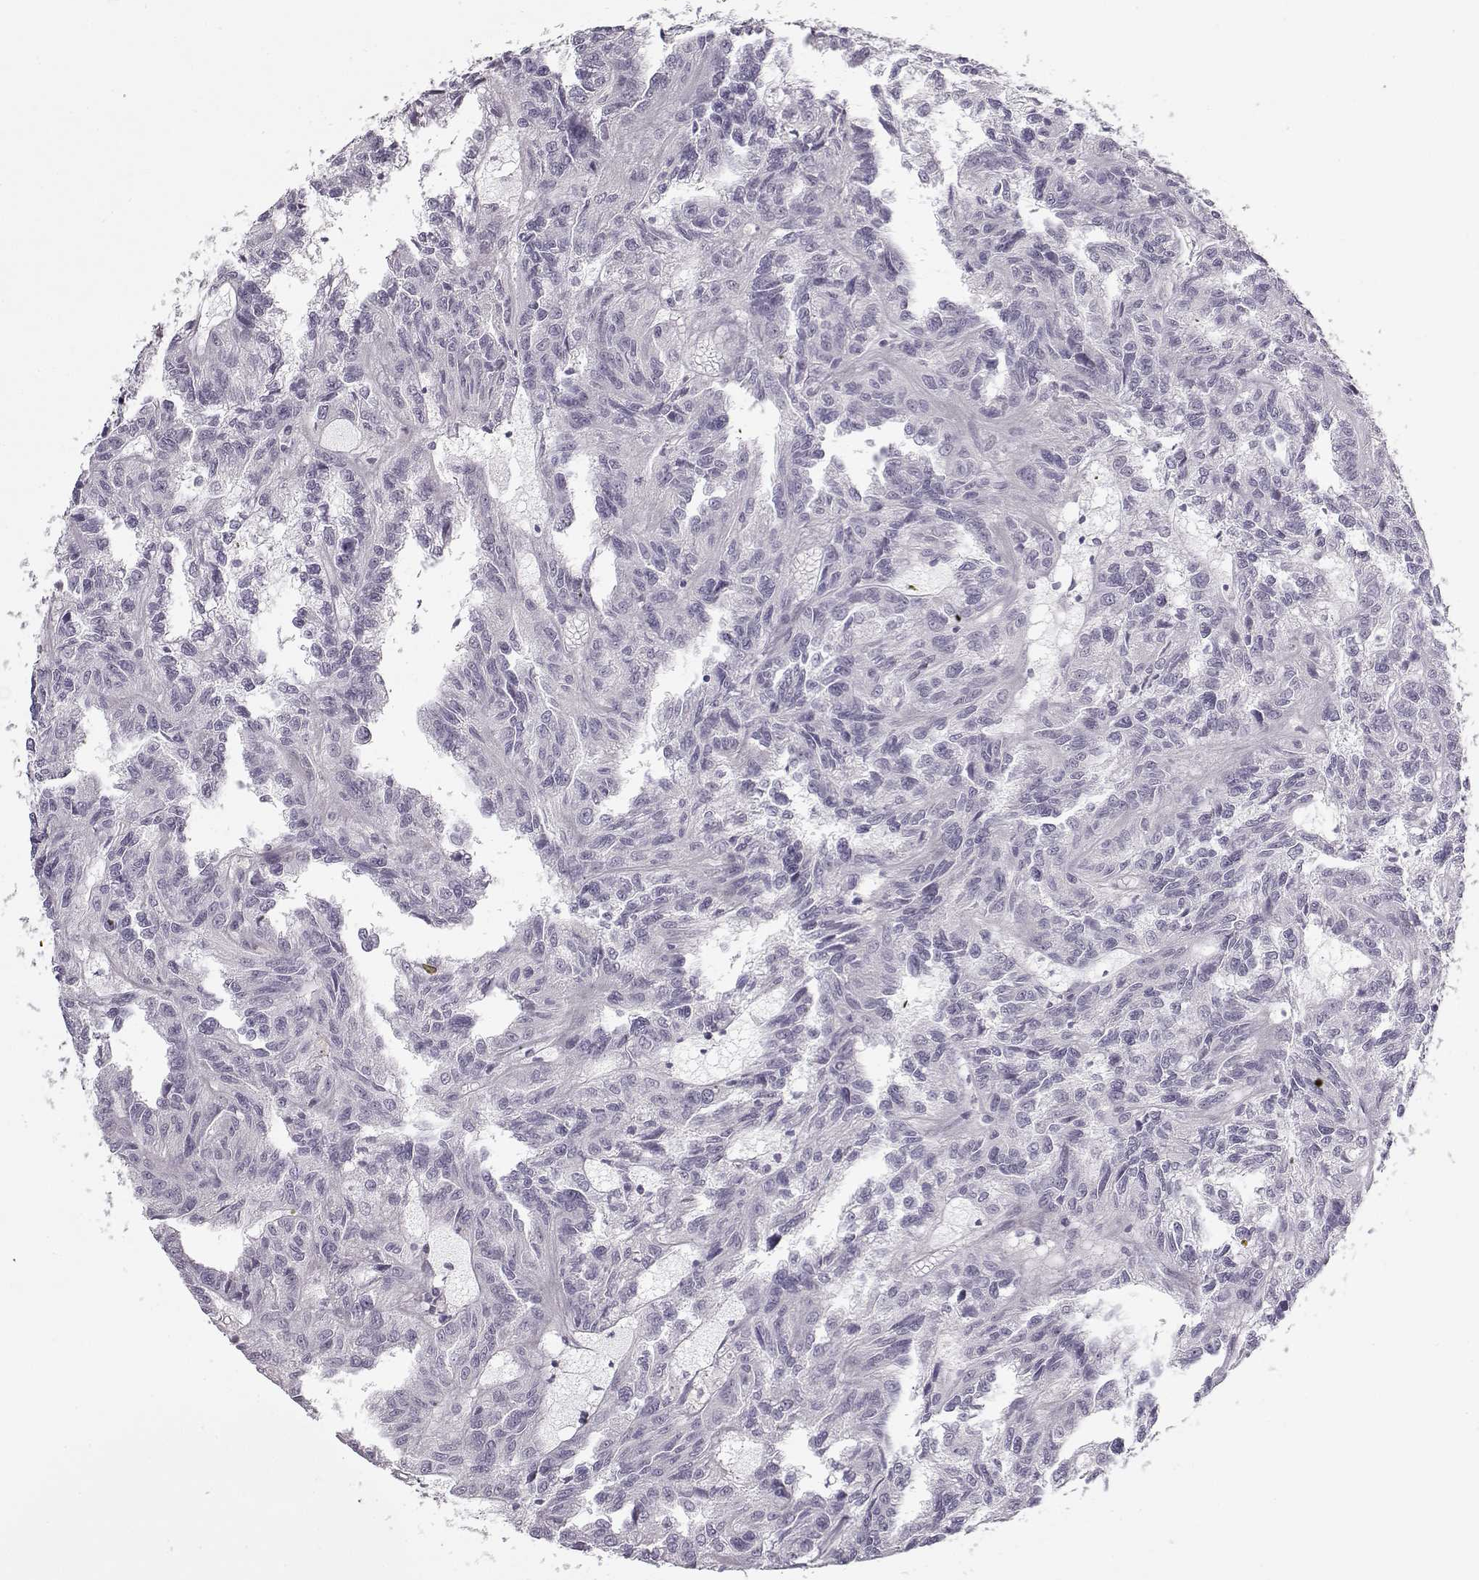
{"staining": {"intensity": "negative", "quantity": "none", "location": "none"}, "tissue": "renal cancer", "cell_type": "Tumor cells", "image_type": "cancer", "snomed": [{"axis": "morphology", "description": "Adenocarcinoma, NOS"}, {"axis": "topography", "description": "Kidney"}], "caption": "Protein analysis of renal cancer (adenocarcinoma) shows no significant staining in tumor cells.", "gene": "PNMT", "patient": {"sex": "male", "age": 79}}